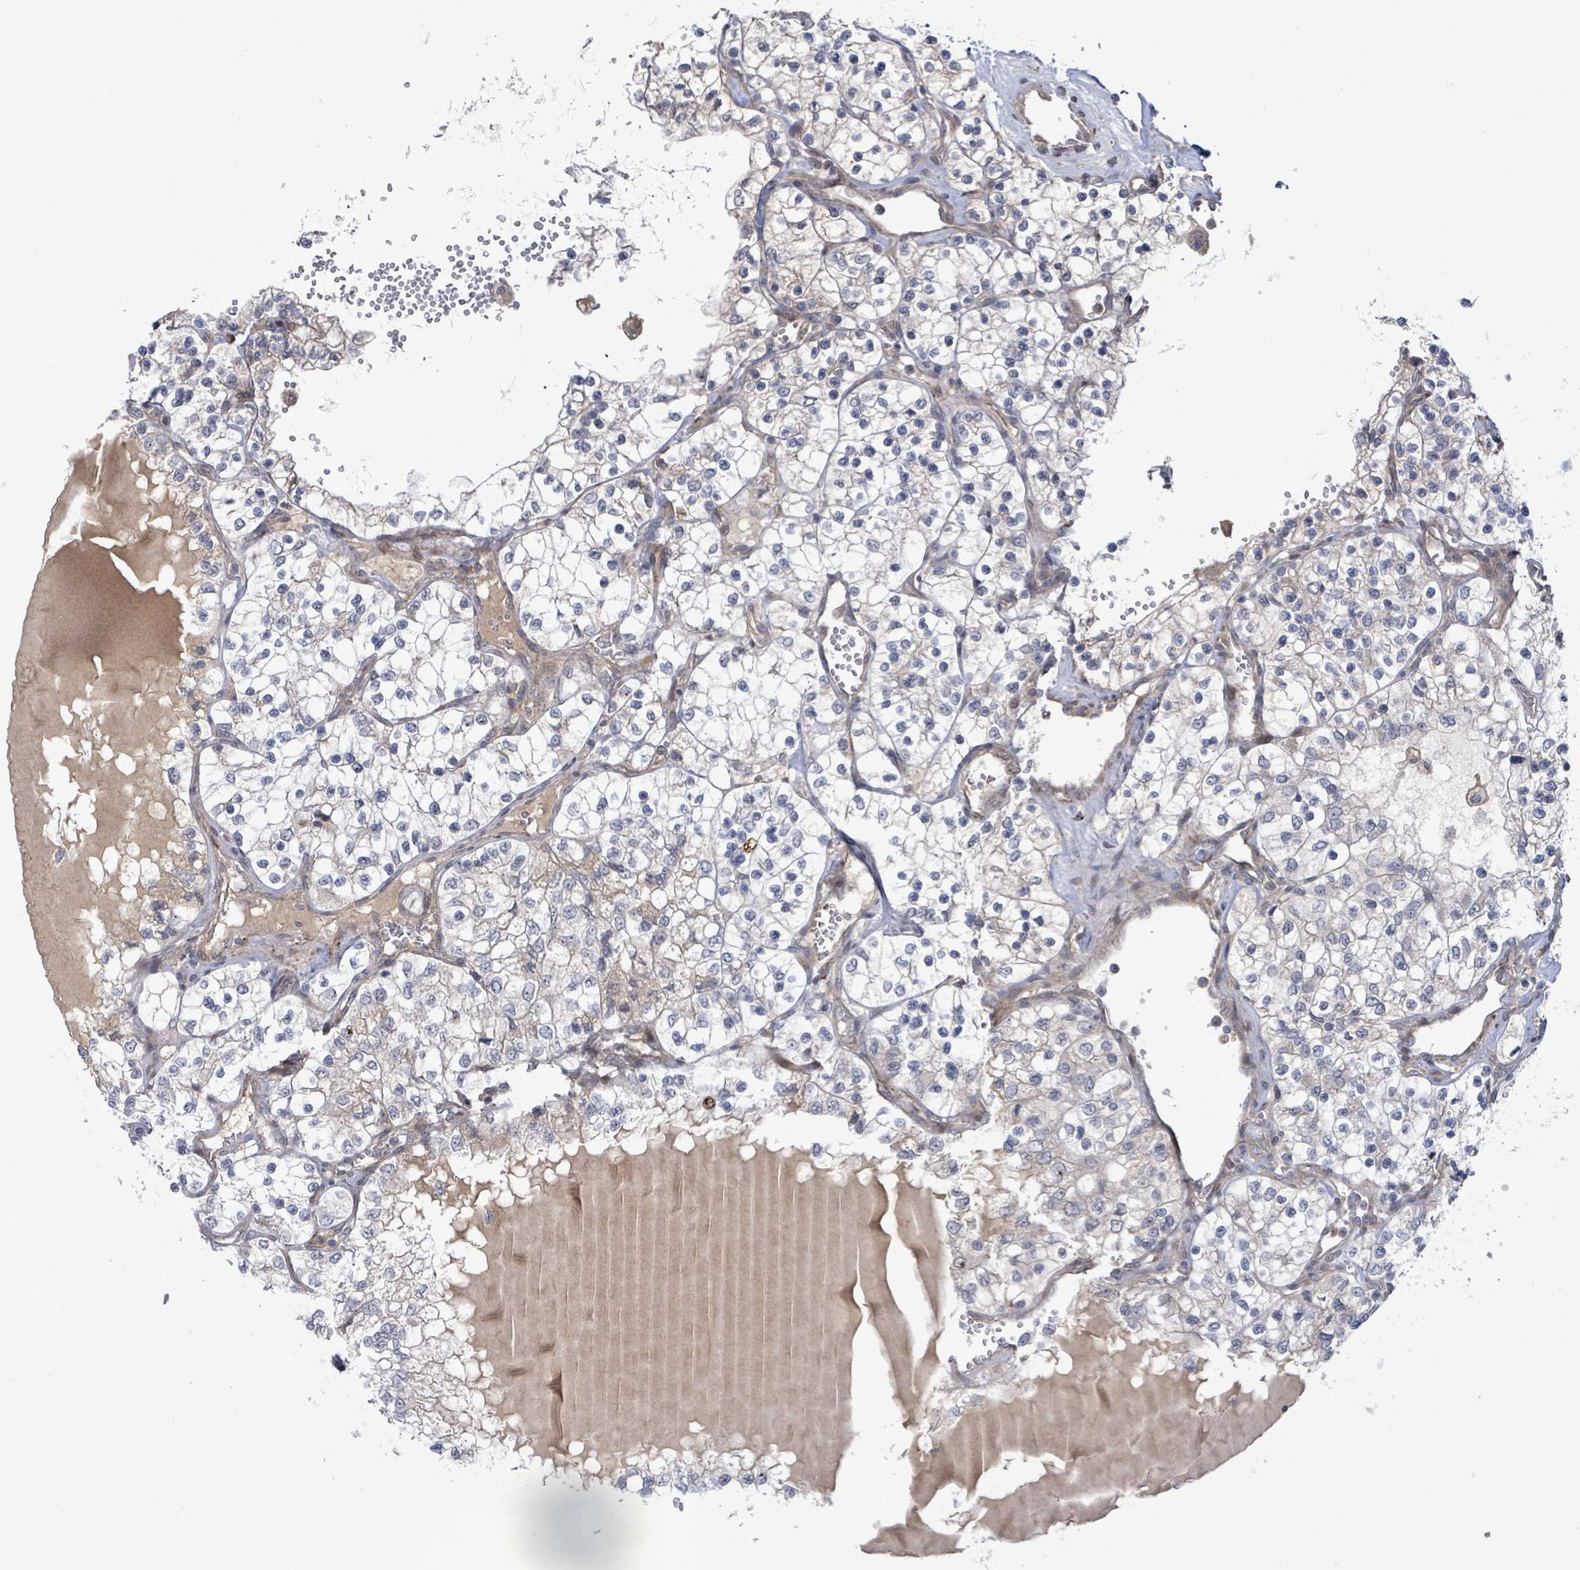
{"staining": {"intensity": "negative", "quantity": "none", "location": "none"}, "tissue": "renal cancer", "cell_type": "Tumor cells", "image_type": "cancer", "snomed": [{"axis": "morphology", "description": "Adenocarcinoma, NOS"}, {"axis": "topography", "description": "Kidney"}], "caption": "Tumor cells show no significant expression in renal cancer (adenocarcinoma). The staining was performed using DAB to visualize the protein expression in brown, while the nuclei were stained in blue with hematoxylin (Magnification: 20x).", "gene": "SLIT3", "patient": {"sex": "female", "age": 69}}